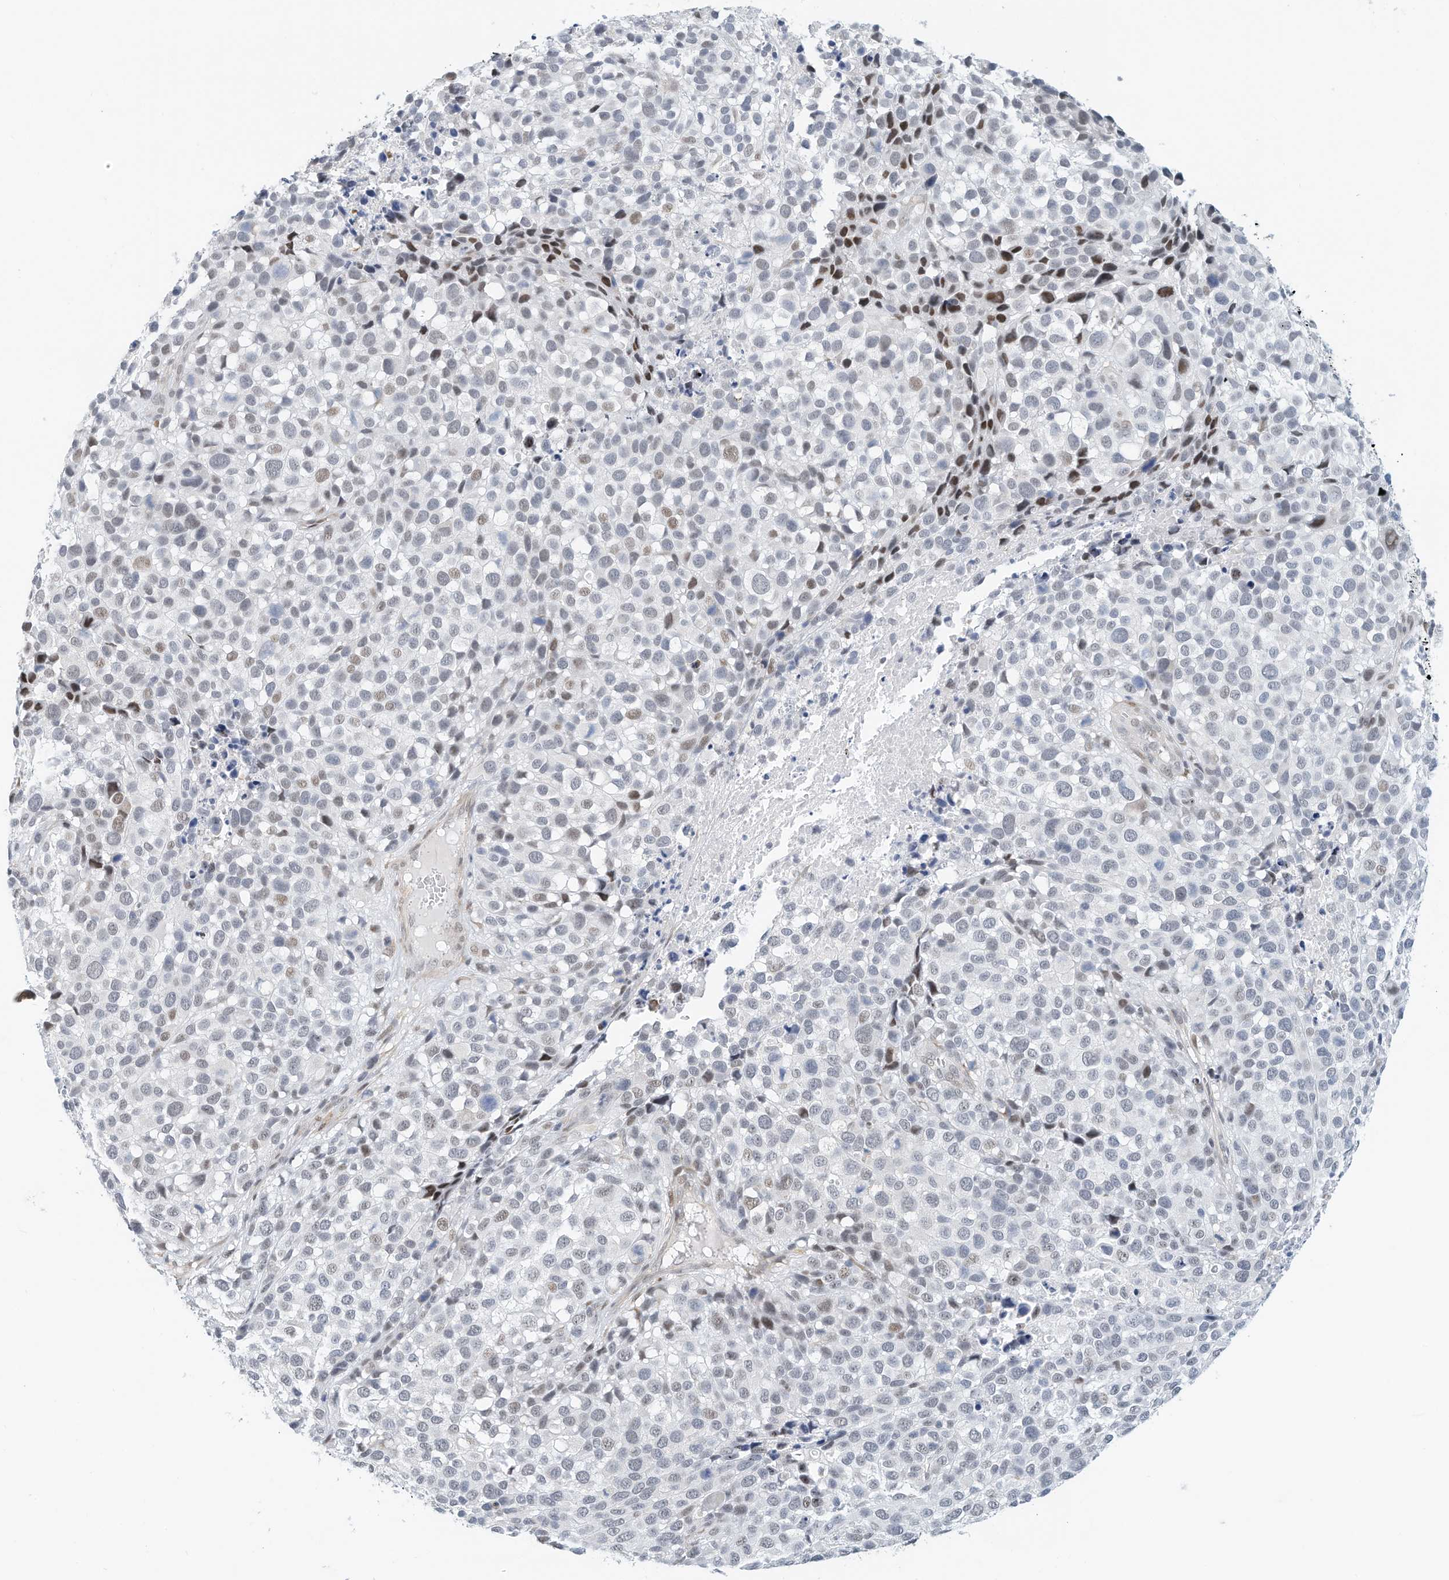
{"staining": {"intensity": "weak", "quantity": "<25%", "location": "nuclear"}, "tissue": "melanoma", "cell_type": "Tumor cells", "image_type": "cancer", "snomed": [{"axis": "morphology", "description": "Malignant melanoma, NOS"}, {"axis": "topography", "description": "Skin of trunk"}], "caption": "IHC image of human malignant melanoma stained for a protein (brown), which demonstrates no expression in tumor cells. Nuclei are stained in blue.", "gene": "ARHGAP28", "patient": {"sex": "male", "age": 71}}